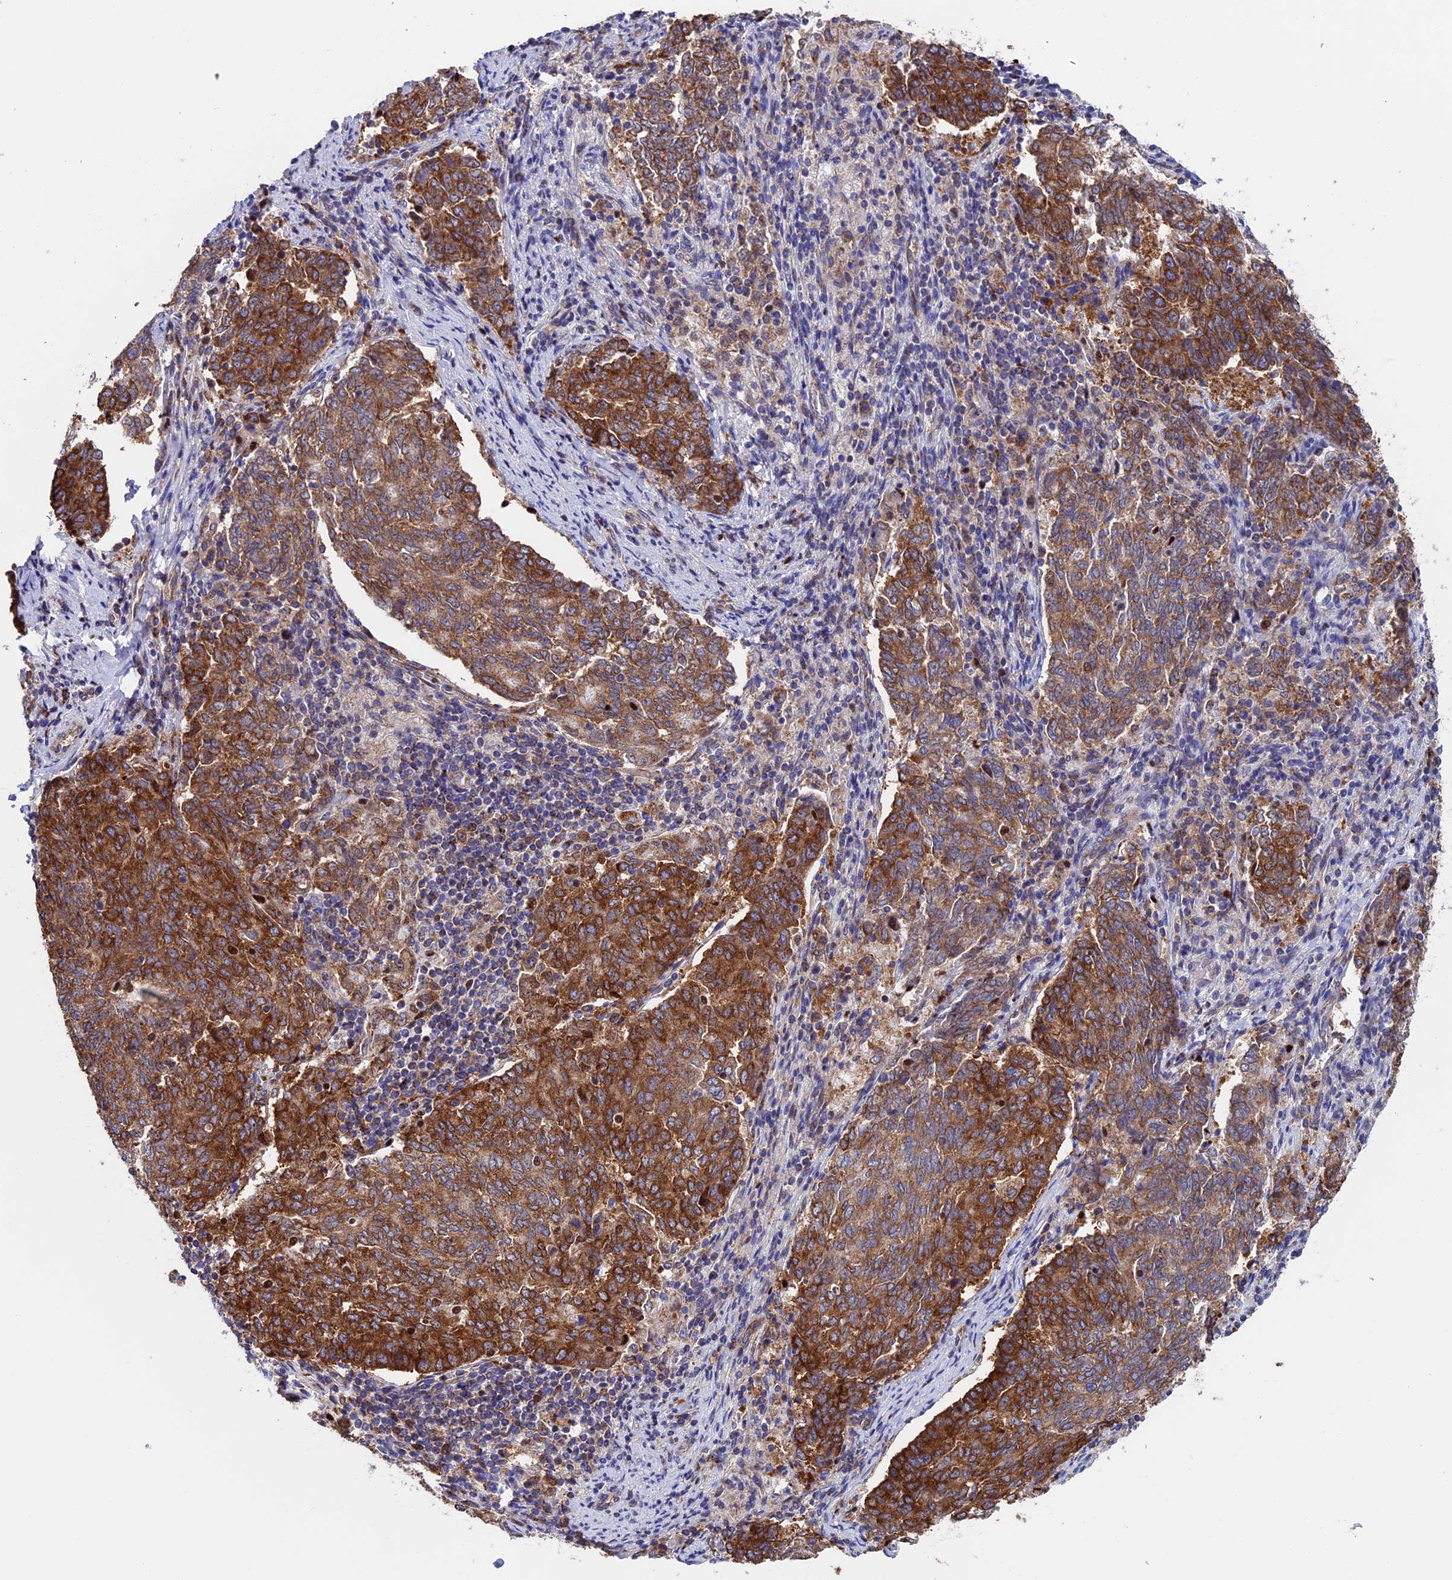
{"staining": {"intensity": "strong", "quantity": ">75%", "location": "cytoplasmic/membranous"}, "tissue": "endometrial cancer", "cell_type": "Tumor cells", "image_type": "cancer", "snomed": [{"axis": "morphology", "description": "Adenocarcinoma, NOS"}, {"axis": "topography", "description": "Endometrium"}], "caption": "Immunohistochemistry photomicrograph of neoplastic tissue: human endometrial cancer stained using IHC displays high levels of strong protein expression localized specifically in the cytoplasmic/membranous of tumor cells, appearing as a cytoplasmic/membranous brown color.", "gene": "SLC9A5", "patient": {"sex": "female", "age": 80}}